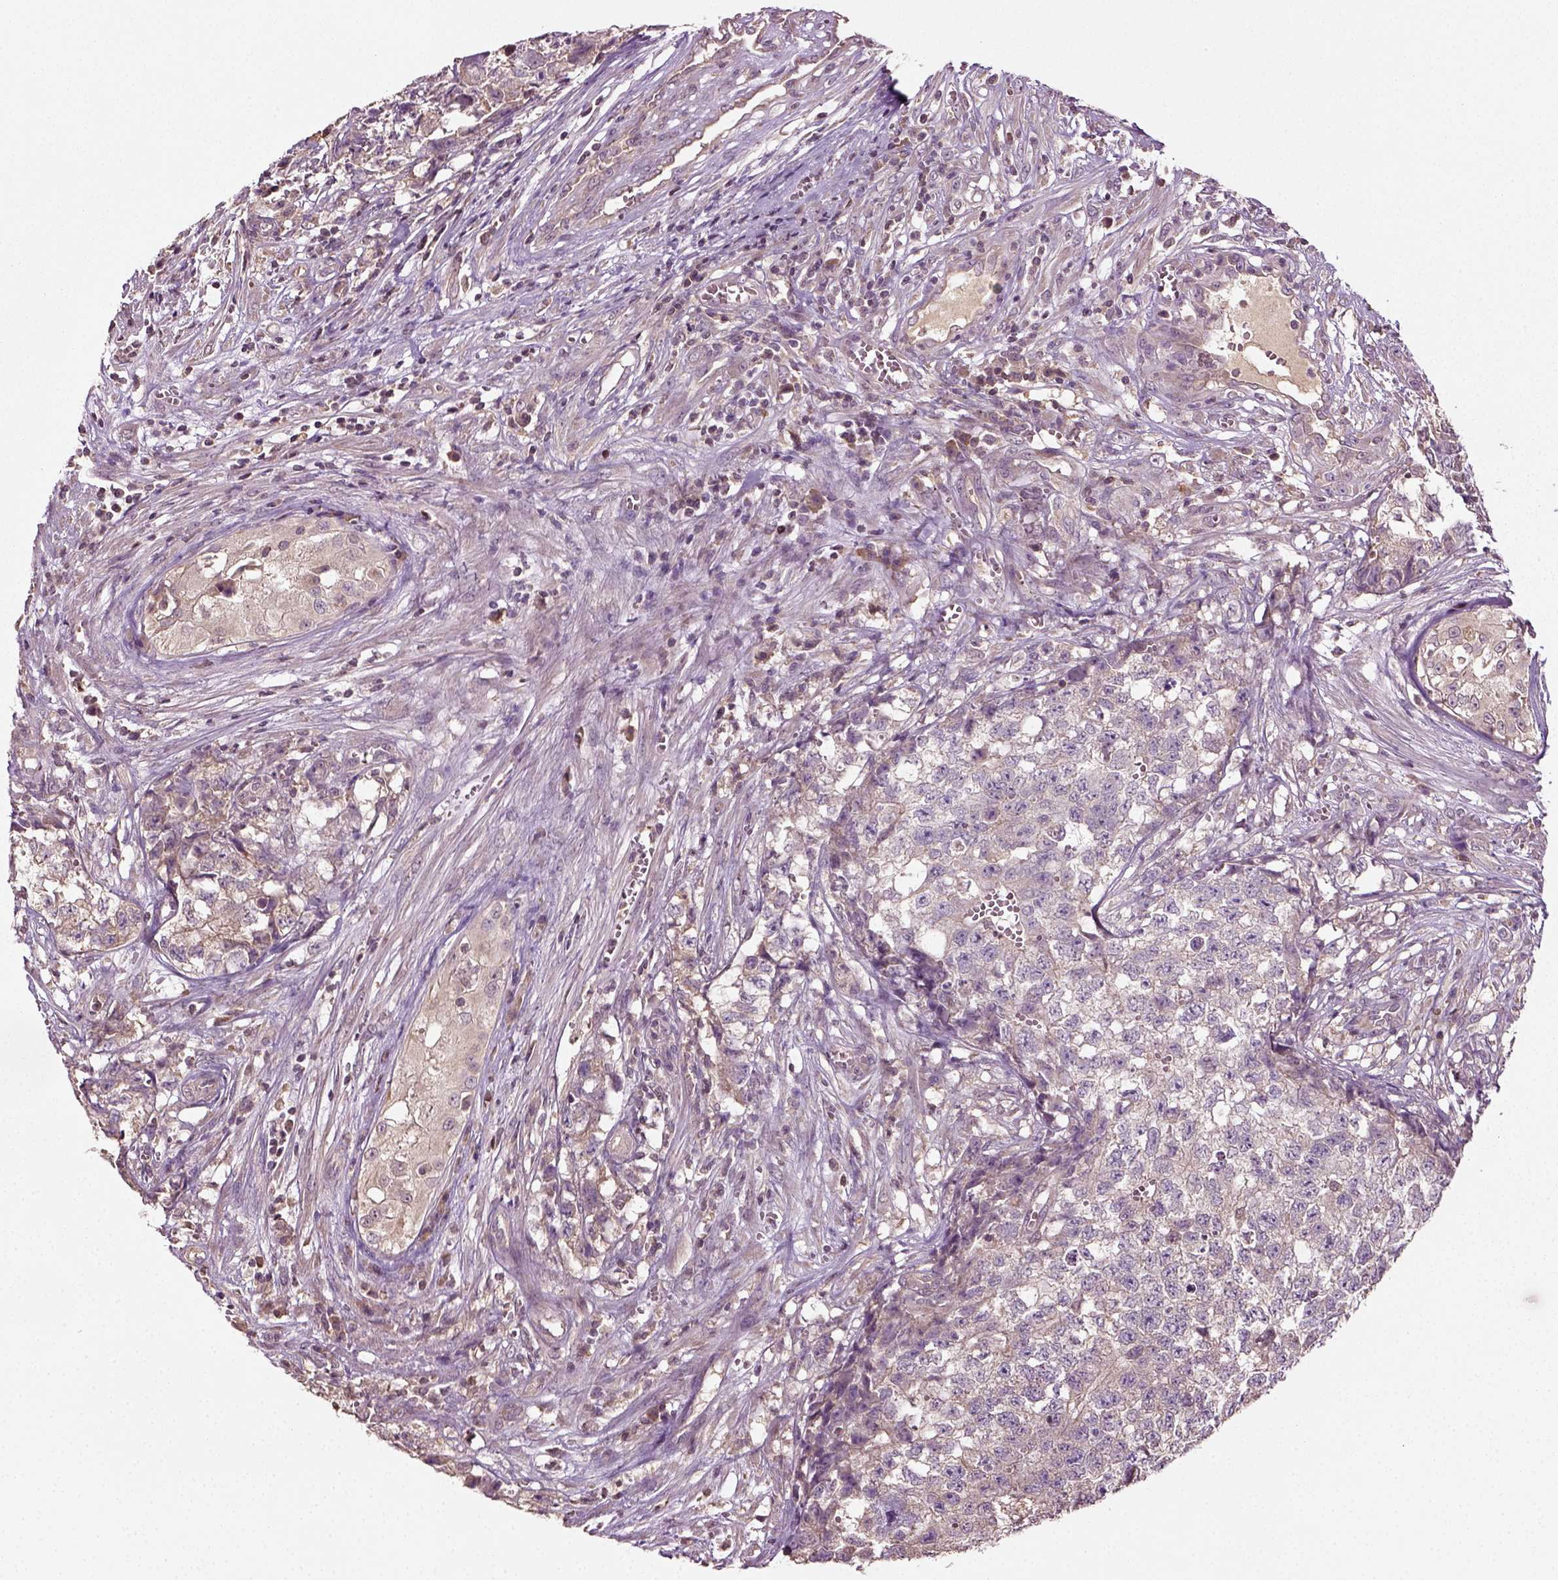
{"staining": {"intensity": "weak", "quantity": "<25%", "location": "cytoplasmic/membranous"}, "tissue": "testis cancer", "cell_type": "Tumor cells", "image_type": "cancer", "snomed": [{"axis": "morphology", "description": "Seminoma, NOS"}, {"axis": "morphology", "description": "Carcinoma, Embryonal, NOS"}, {"axis": "topography", "description": "Testis"}], "caption": "A histopathology image of human seminoma (testis) is negative for staining in tumor cells.", "gene": "ERV3-1", "patient": {"sex": "male", "age": 22}}